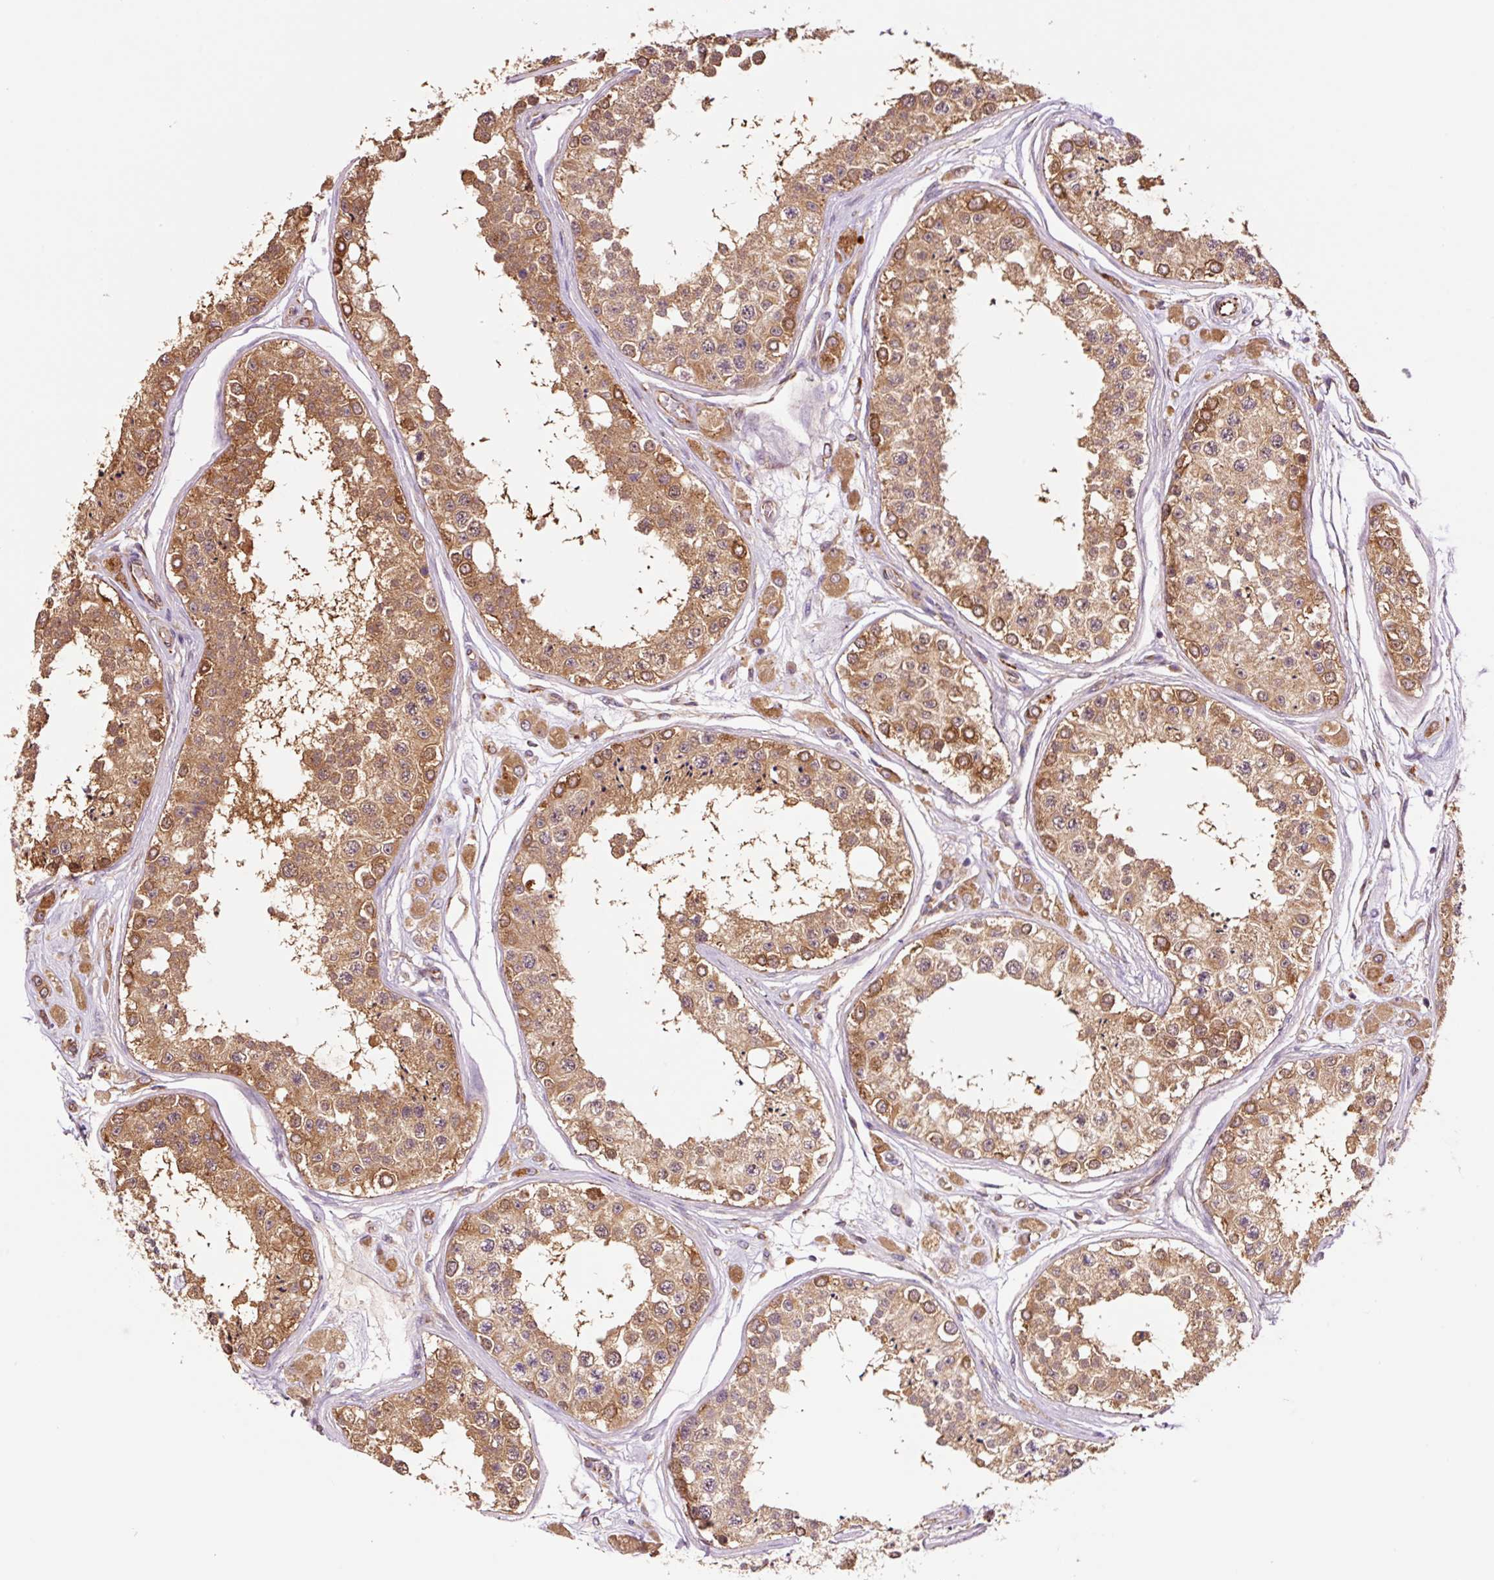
{"staining": {"intensity": "strong", "quantity": ">75%", "location": "cytoplasmic/membranous"}, "tissue": "testis", "cell_type": "Cells in seminiferous ducts", "image_type": "normal", "snomed": [{"axis": "morphology", "description": "Normal tissue, NOS"}, {"axis": "topography", "description": "Testis"}], "caption": "Testis stained for a protein displays strong cytoplasmic/membranous positivity in cells in seminiferous ducts. Using DAB (3,3'-diaminobenzidine) (brown) and hematoxylin (blue) stains, captured at high magnification using brightfield microscopy.", "gene": "PCK2", "patient": {"sex": "male", "age": 25}}